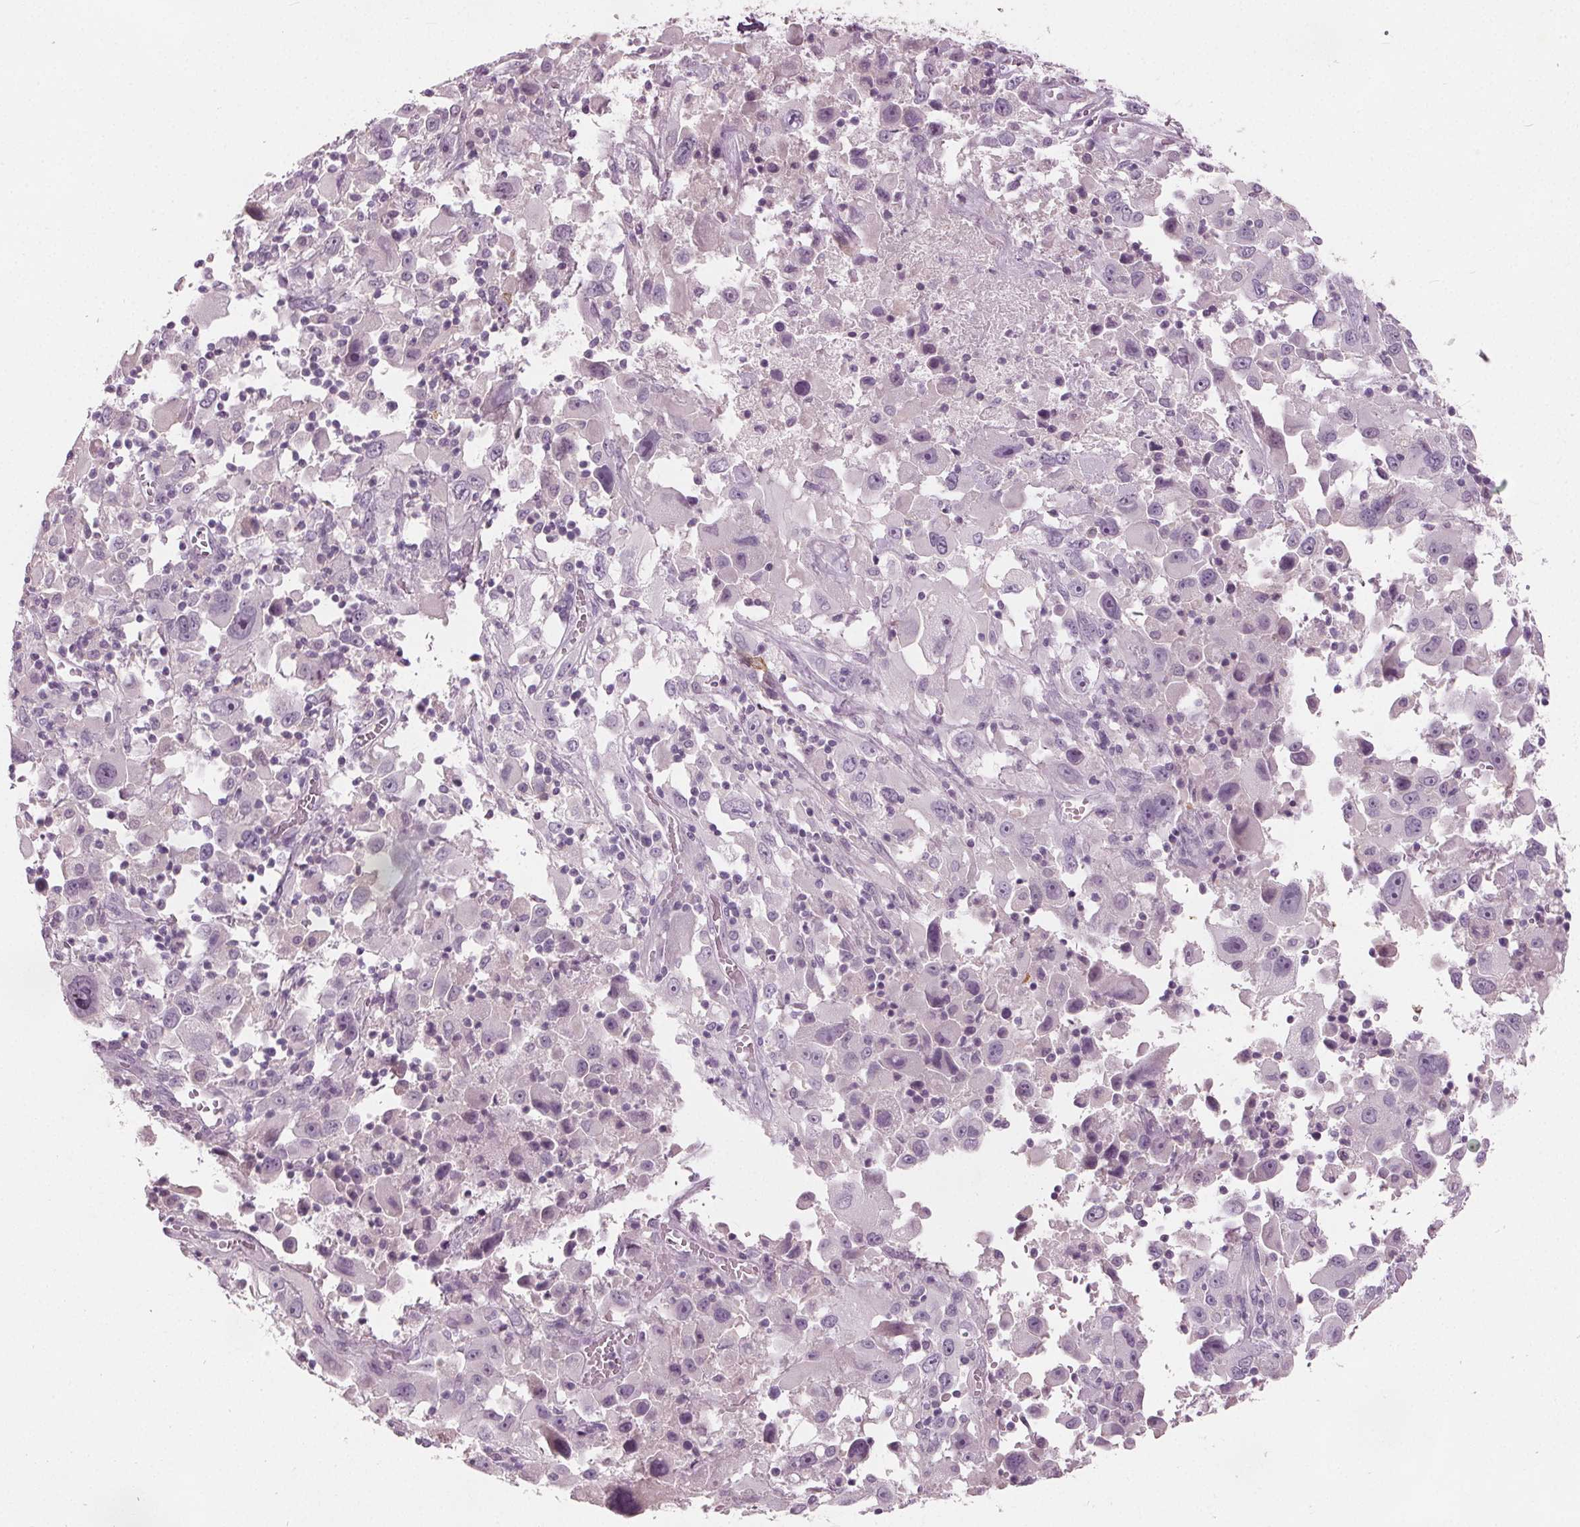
{"staining": {"intensity": "negative", "quantity": "none", "location": "none"}, "tissue": "melanoma", "cell_type": "Tumor cells", "image_type": "cancer", "snomed": [{"axis": "morphology", "description": "Malignant melanoma, Metastatic site"}, {"axis": "topography", "description": "Soft tissue"}], "caption": "This is a micrograph of immunohistochemistry staining of melanoma, which shows no positivity in tumor cells.", "gene": "TKFC", "patient": {"sex": "male", "age": 50}}